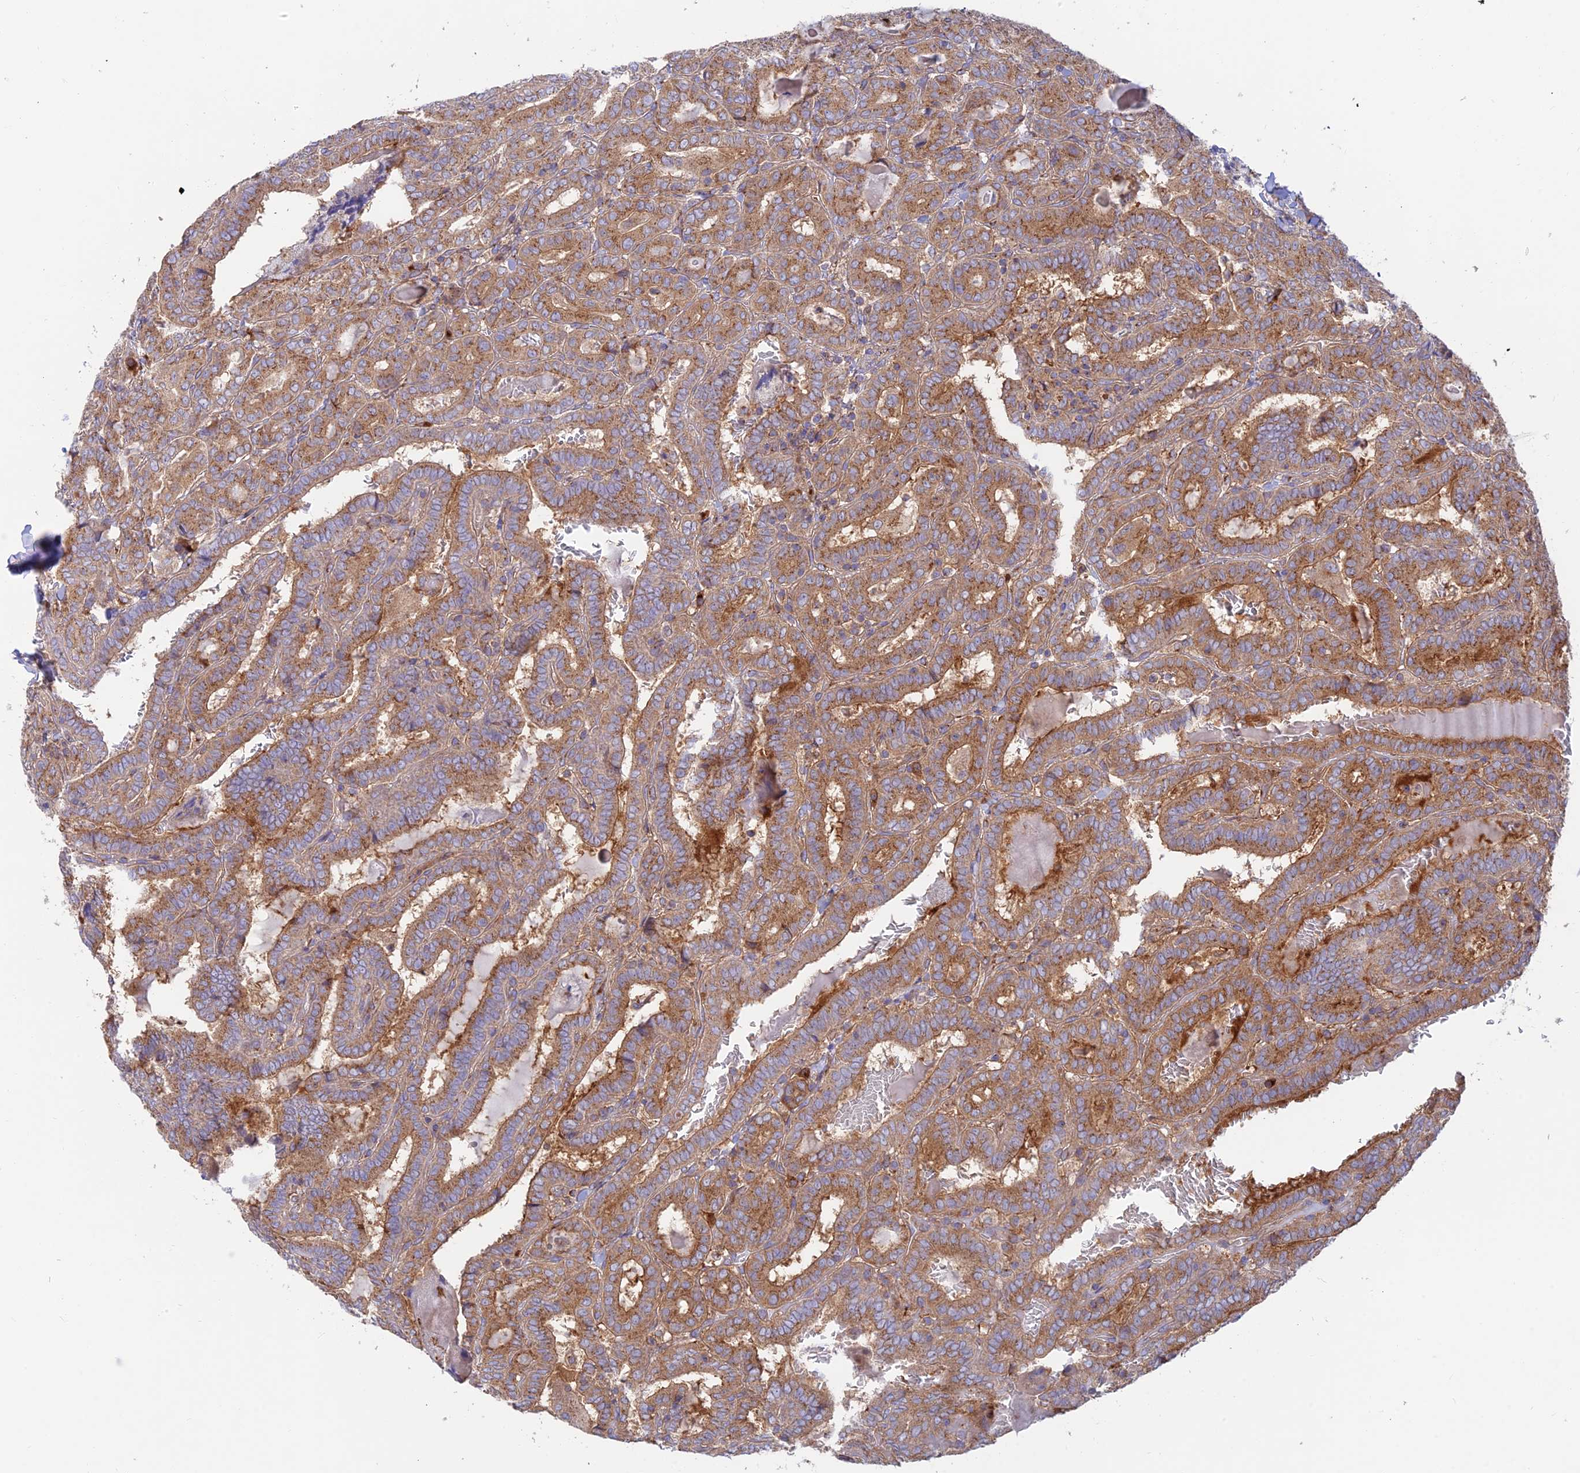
{"staining": {"intensity": "moderate", "quantity": ">75%", "location": "cytoplasmic/membranous"}, "tissue": "thyroid cancer", "cell_type": "Tumor cells", "image_type": "cancer", "snomed": [{"axis": "morphology", "description": "Papillary adenocarcinoma, NOS"}, {"axis": "topography", "description": "Thyroid gland"}], "caption": "The immunohistochemical stain shows moderate cytoplasmic/membranous staining in tumor cells of thyroid papillary adenocarcinoma tissue. The staining is performed using DAB (3,3'-diaminobenzidine) brown chromogen to label protein expression. The nuclei are counter-stained blue using hematoxylin.", "gene": "GOLGA3", "patient": {"sex": "female", "age": 72}}